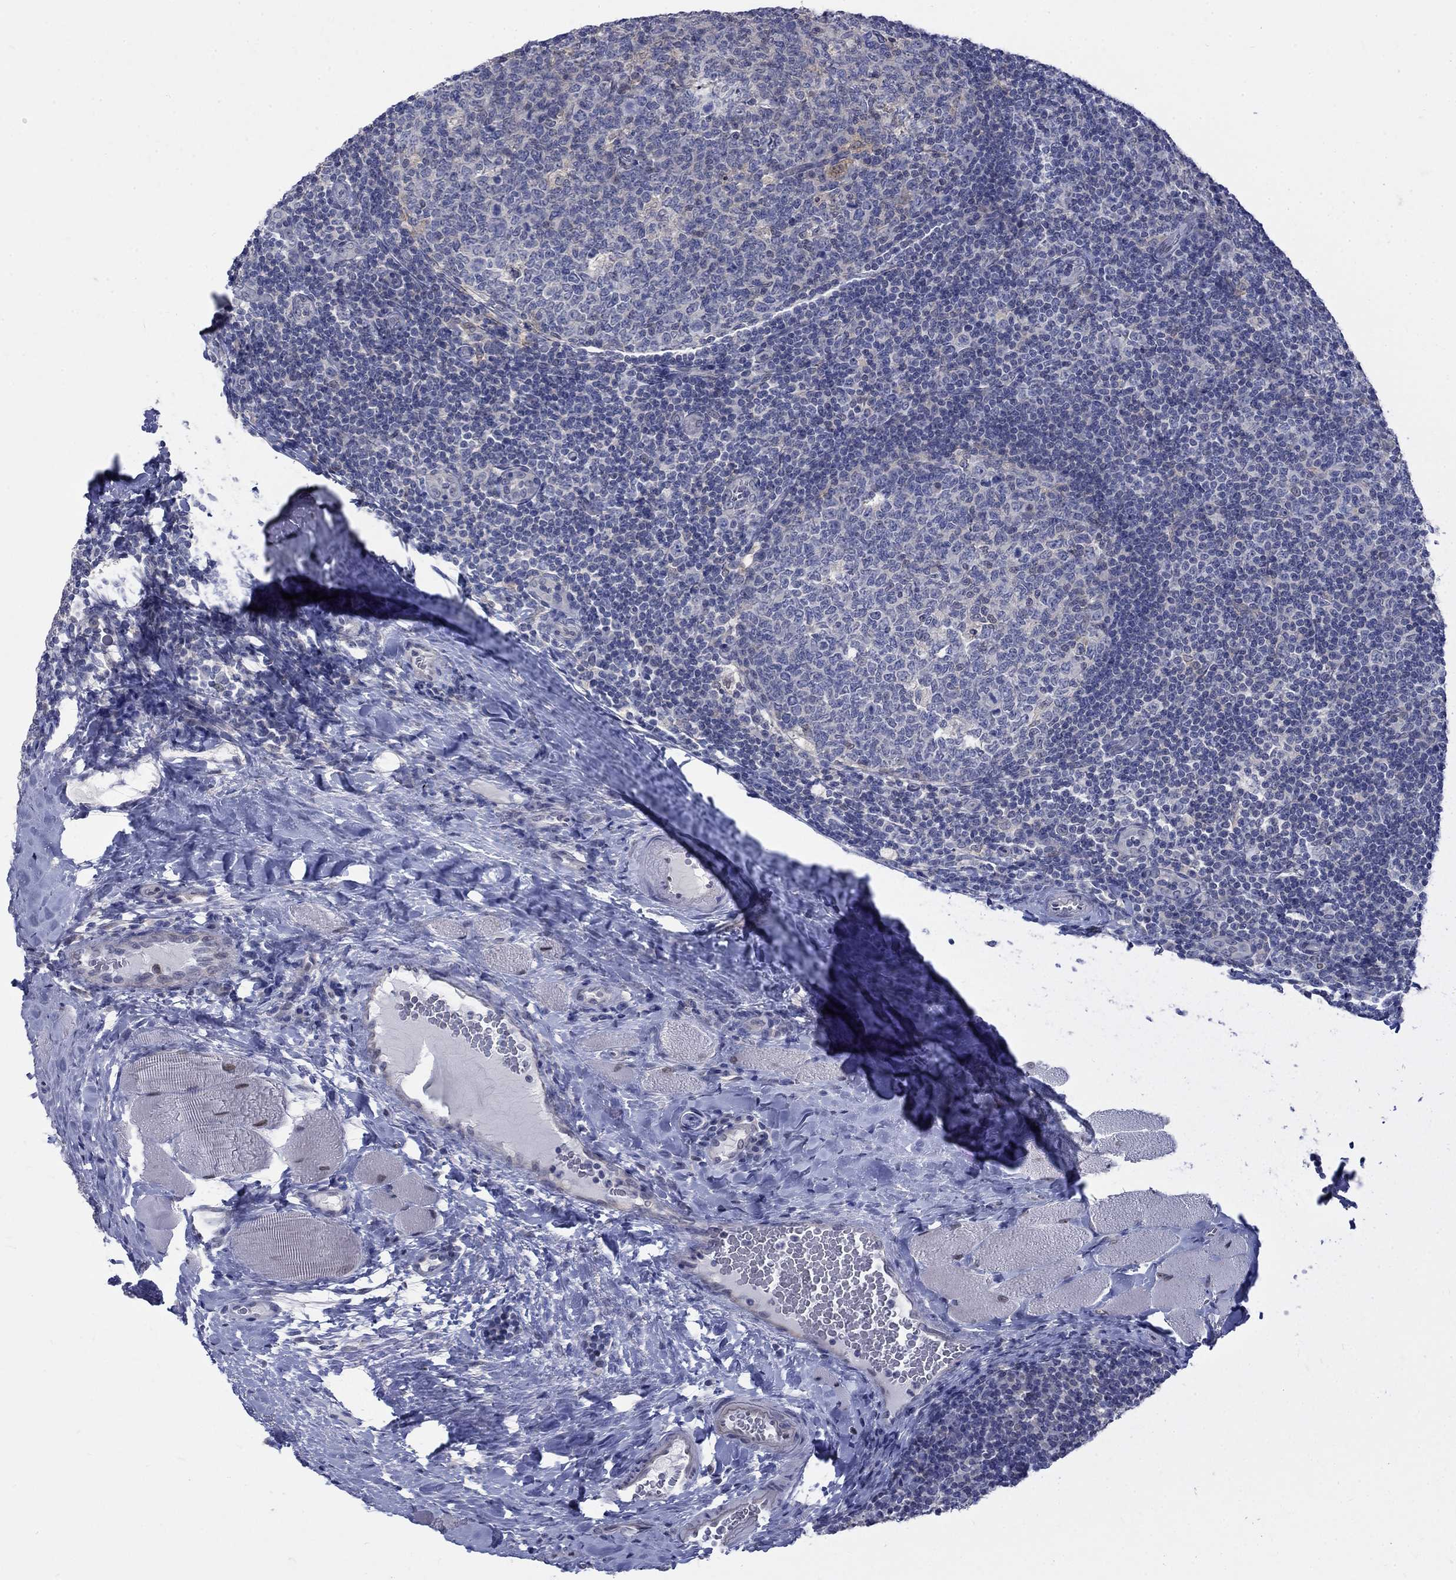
{"staining": {"intensity": "weak", "quantity": "<25%", "location": "nuclear"}, "tissue": "tonsil", "cell_type": "Germinal center cells", "image_type": "normal", "snomed": [{"axis": "morphology", "description": "Normal tissue, NOS"}, {"axis": "topography", "description": "Tonsil"}], "caption": "A photomicrograph of human tonsil is negative for staining in germinal center cells.", "gene": "EGFLAM", "patient": {"sex": "male", "age": 17}}